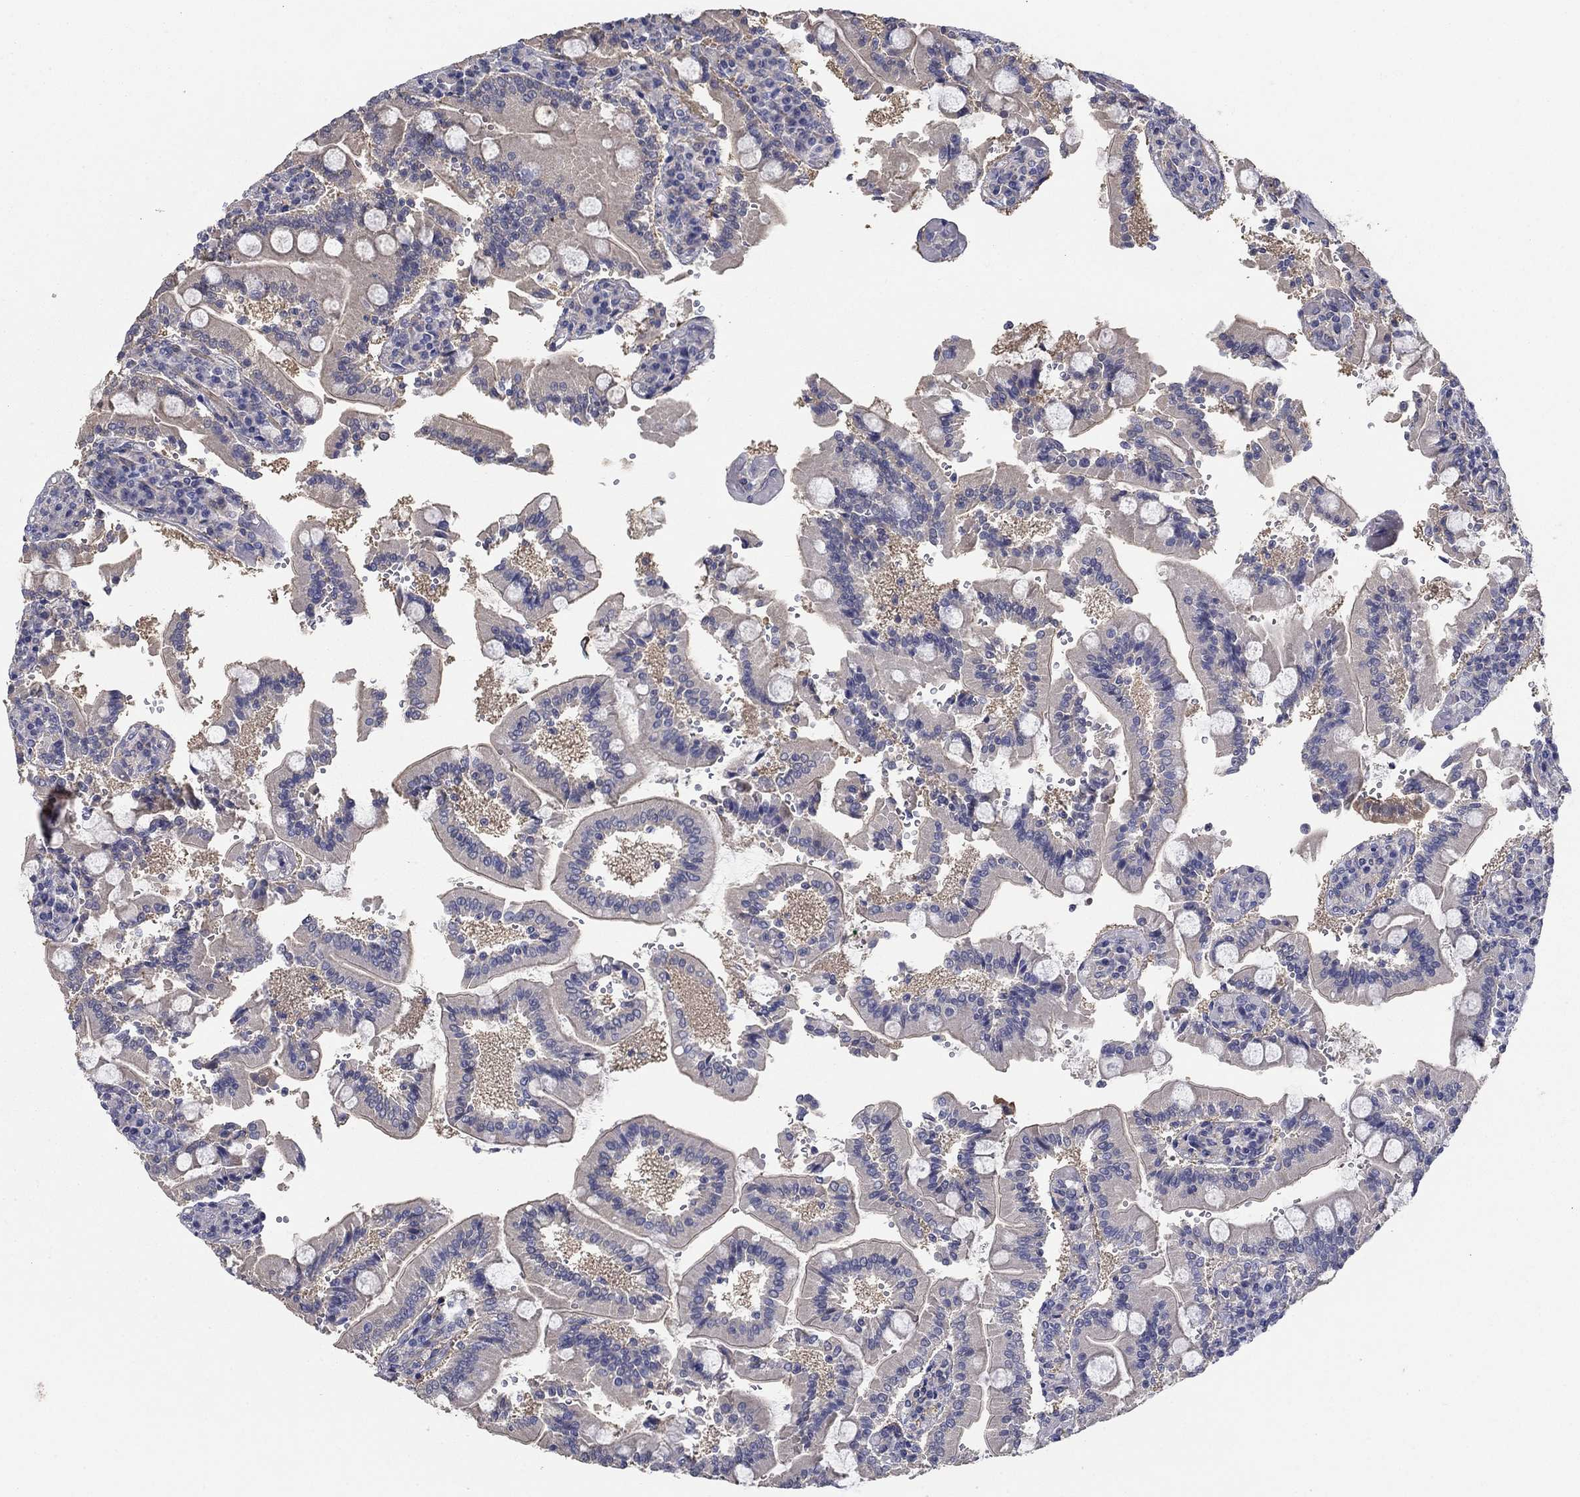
{"staining": {"intensity": "weak", "quantity": "<25%", "location": "cytoplasmic/membranous"}, "tissue": "duodenum", "cell_type": "Glandular cells", "image_type": "normal", "snomed": [{"axis": "morphology", "description": "Normal tissue, NOS"}, {"axis": "topography", "description": "Duodenum"}], "caption": "DAB (3,3'-diaminobenzidine) immunohistochemical staining of unremarkable duodenum shows no significant staining in glandular cells. Brightfield microscopy of IHC stained with DAB (brown) and hematoxylin (blue), captured at high magnification.", "gene": "GRK7", "patient": {"sex": "female", "age": 62}}